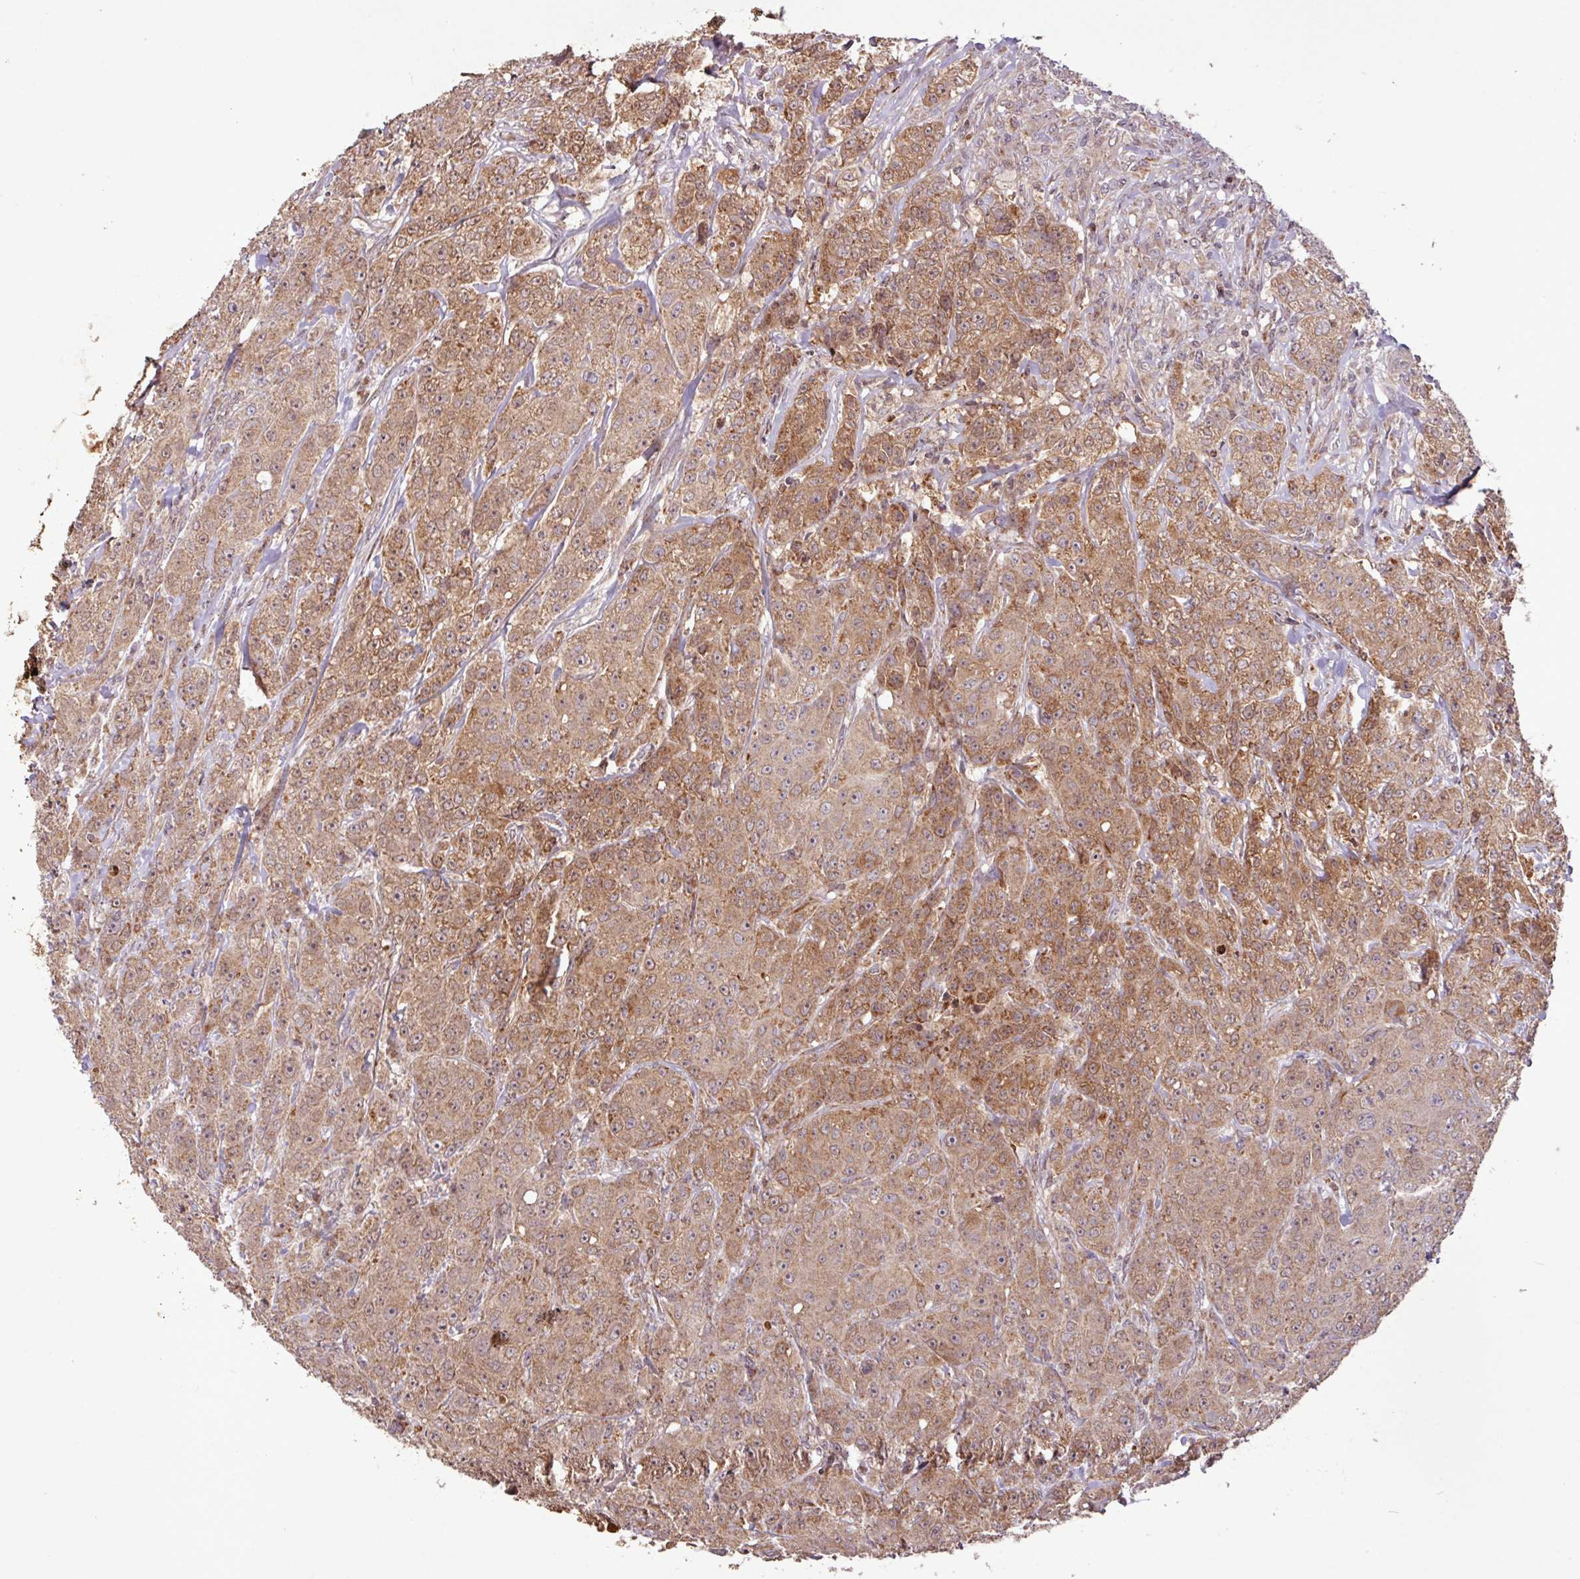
{"staining": {"intensity": "moderate", "quantity": ">75%", "location": "cytoplasmic/membranous"}, "tissue": "breast cancer", "cell_type": "Tumor cells", "image_type": "cancer", "snomed": [{"axis": "morphology", "description": "Duct carcinoma"}, {"axis": "topography", "description": "Breast"}], "caption": "DAB (3,3'-diaminobenzidine) immunohistochemical staining of human breast cancer (invasive ductal carcinoma) exhibits moderate cytoplasmic/membranous protein staining in approximately >75% of tumor cells.", "gene": "YPEL3", "patient": {"sex": "female", "age": 43}}